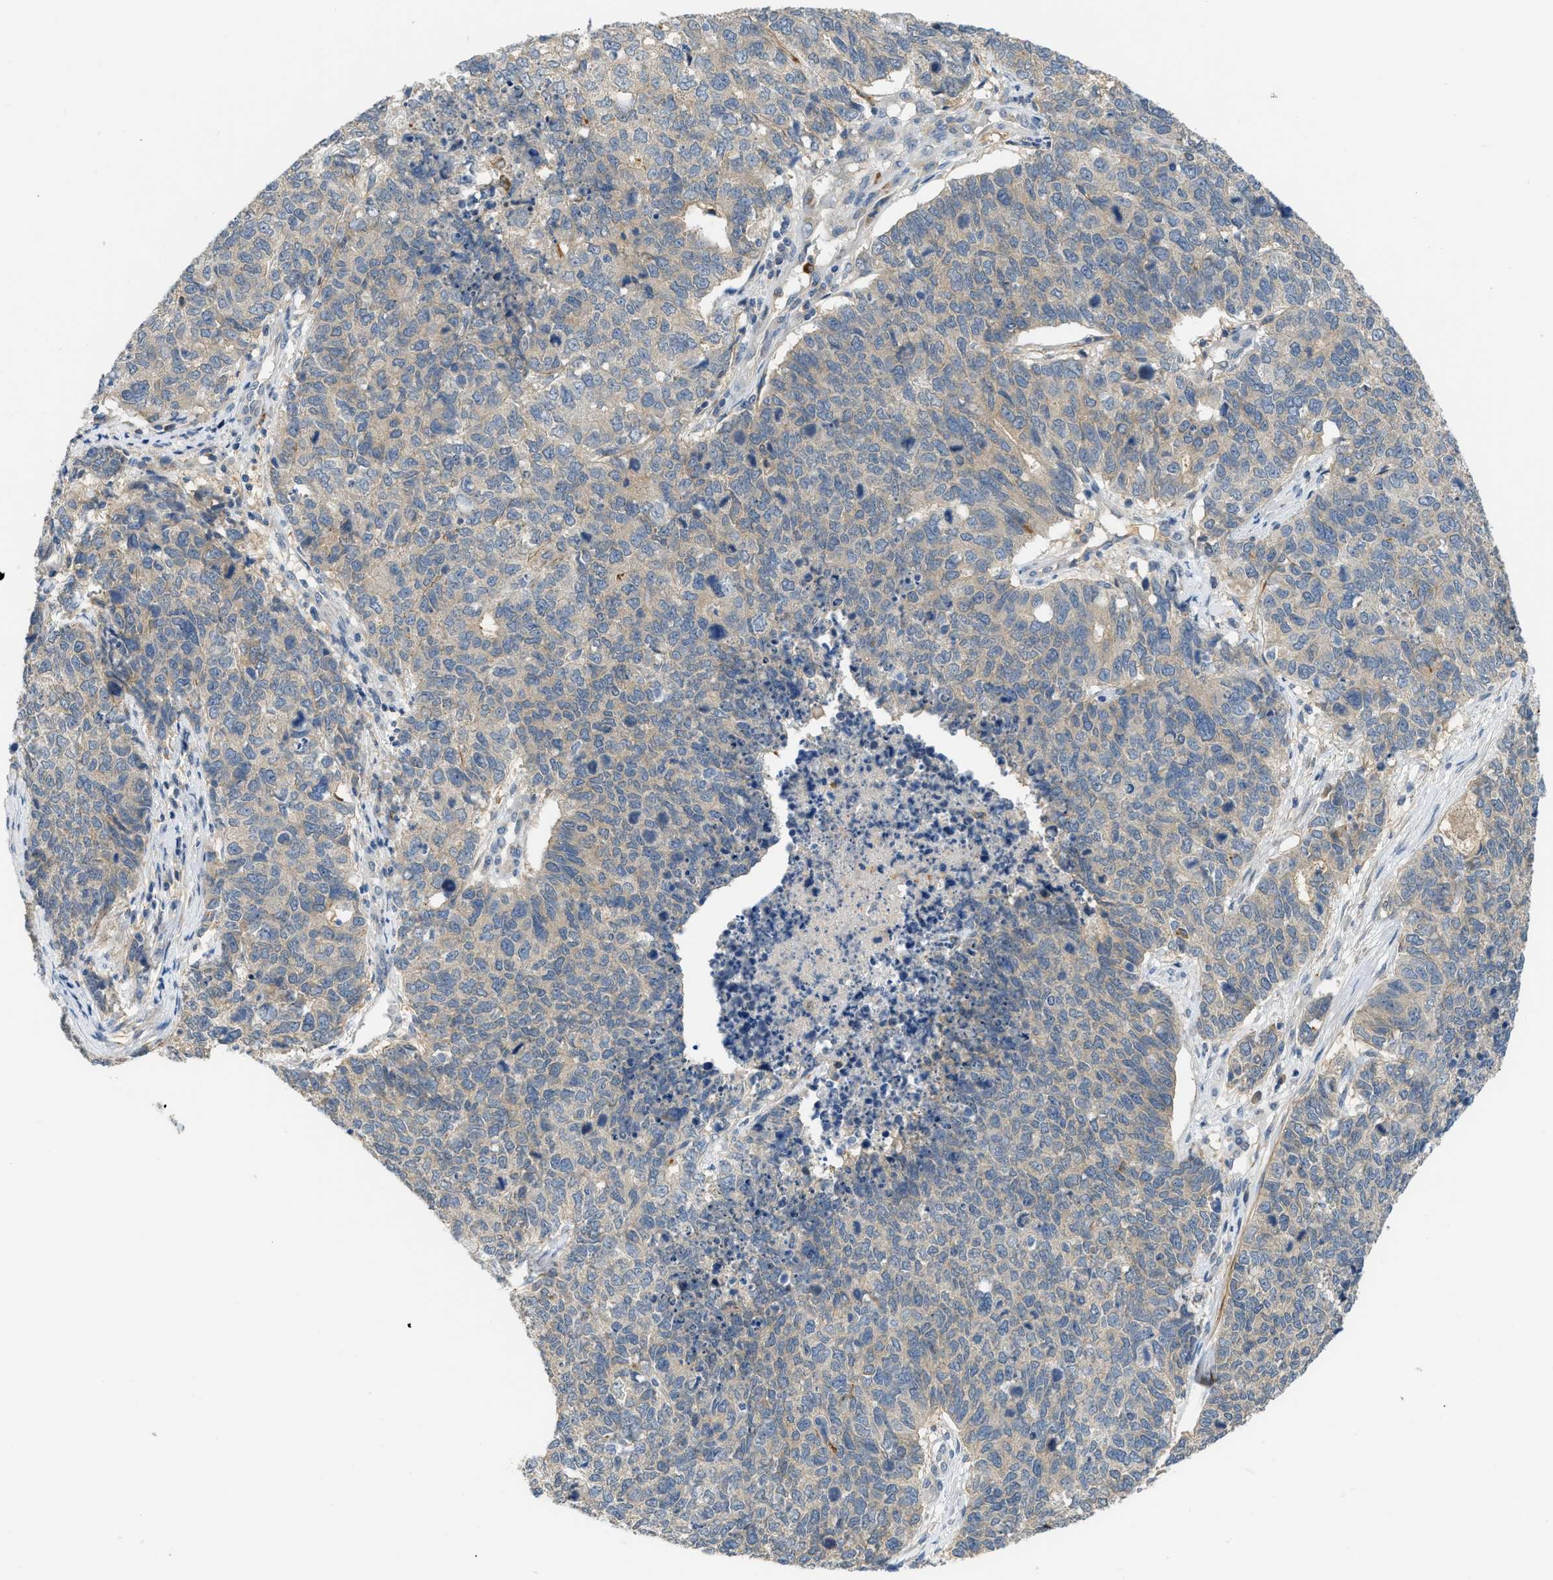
{"staining": {"intensity": "weak", "quantity": "25%-75%", "location": "cytoplasmic/membranous"}, "tissue": "cervical cancer", "cell_type": "Tumor cells", "image_type": "cancer", "snomed": [{"axis": "morphology", "description": "Squamous cell carcinoma, NOS"}, {"axis": "topography", "description": "Cervix"}], "caption": "Brown immunohistochemical staining in squamous cell carcinoma (cervical) displays weak cytoplasmic/membranous positivity in about 25%-75% of tumor cells.", "gene": "RHBDF2", "patient": {"sex": "female", "age": 63}}